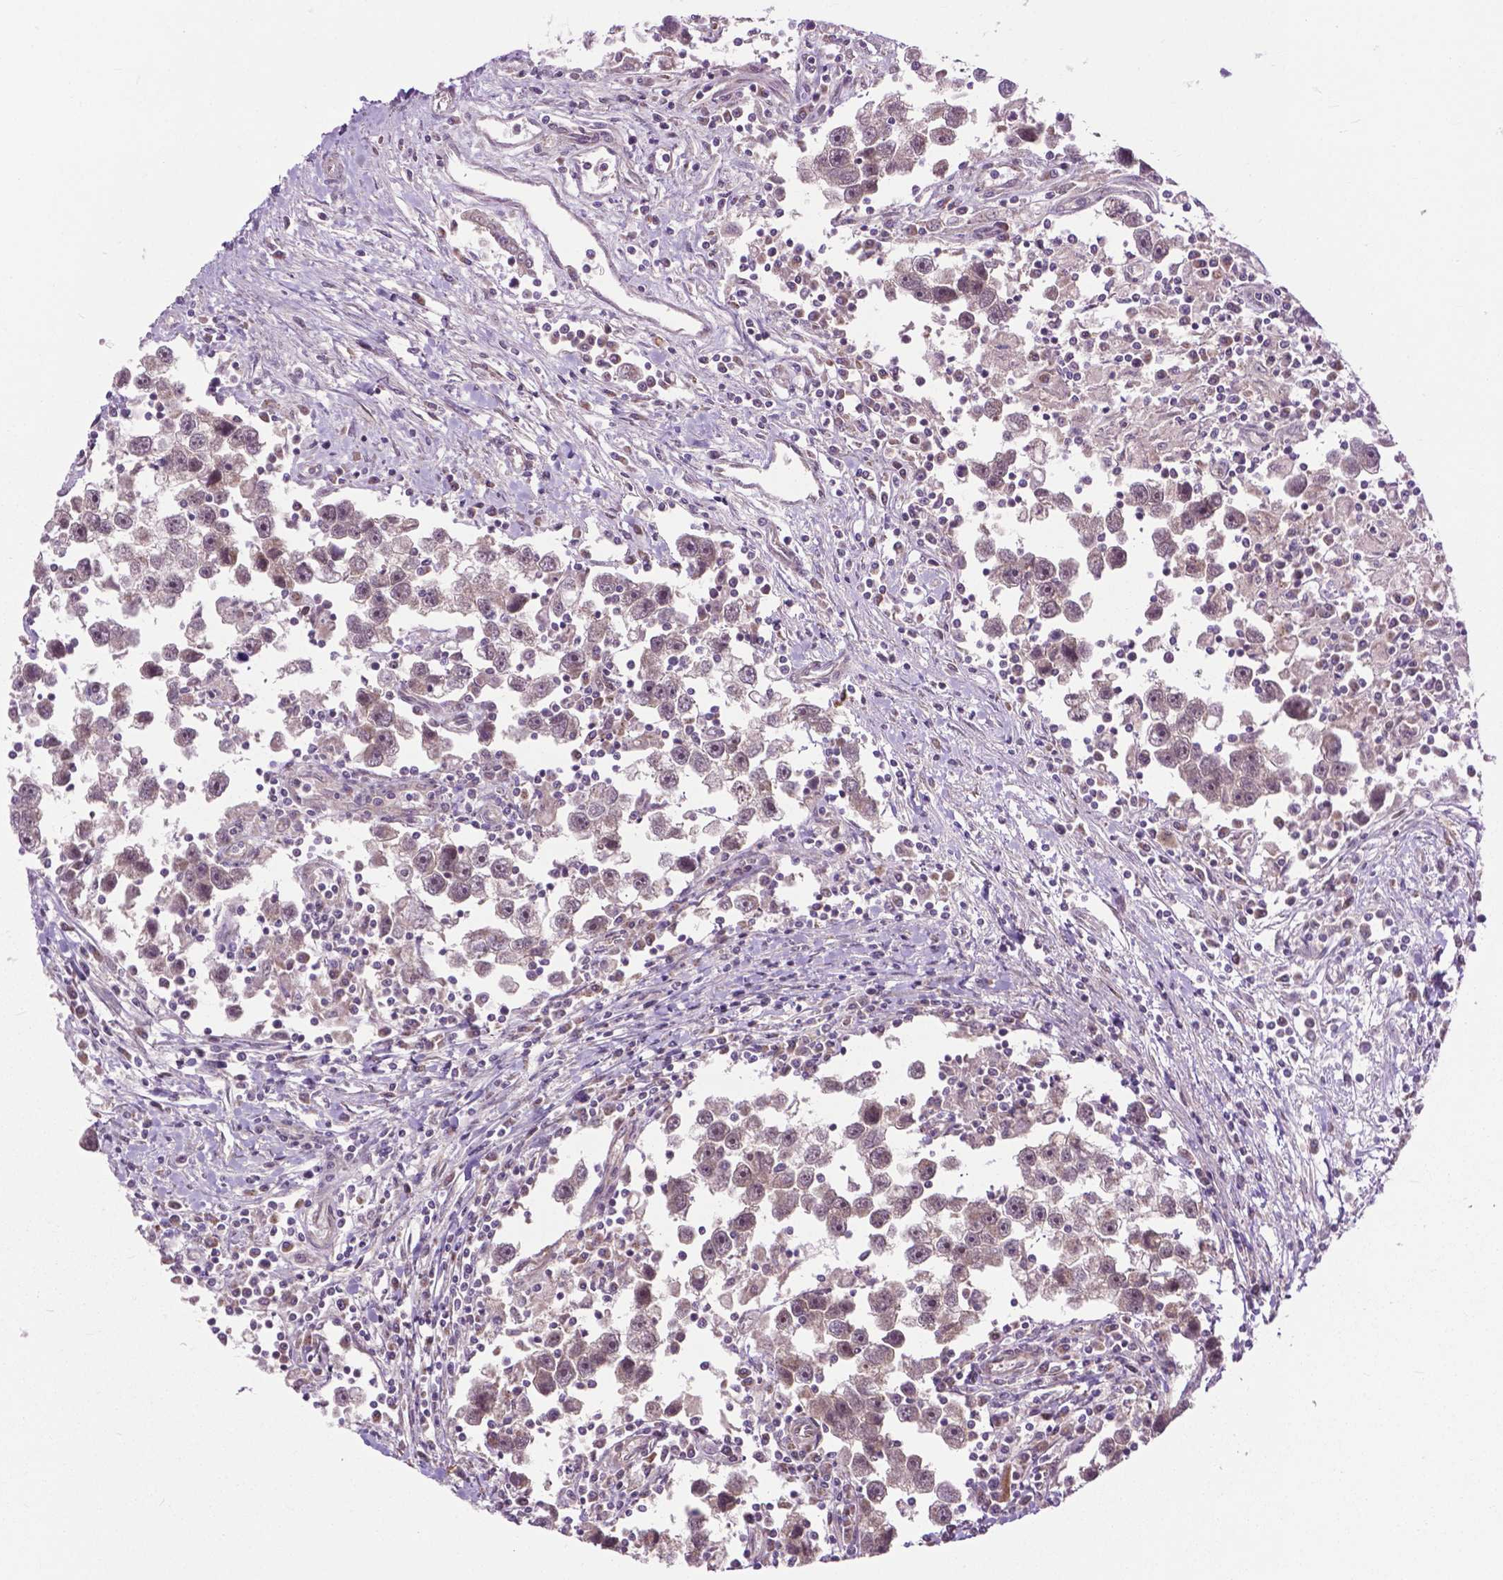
{"staining": {"intensity": "negative", "quantity": "none", "location": "none"}, "tissue": "testis cancer", "cell_type": "Tumor cells", "image_type": "cancer", "snomed": [{"axis": "morphology", "description": "Seminoma, NOS"}, {"axis": "topography", "description": "Testis"}], "caption": "A photomicrograph of seminoma (testis) stained for a protein displays no brown staining in tumor cells. (DAB (3,3'-diaminobenzidine) immunohistochemistry with hematoxylin counter stain).", "gene": "PPP1CB", "patient": {"sex": "male", "age": 30}}